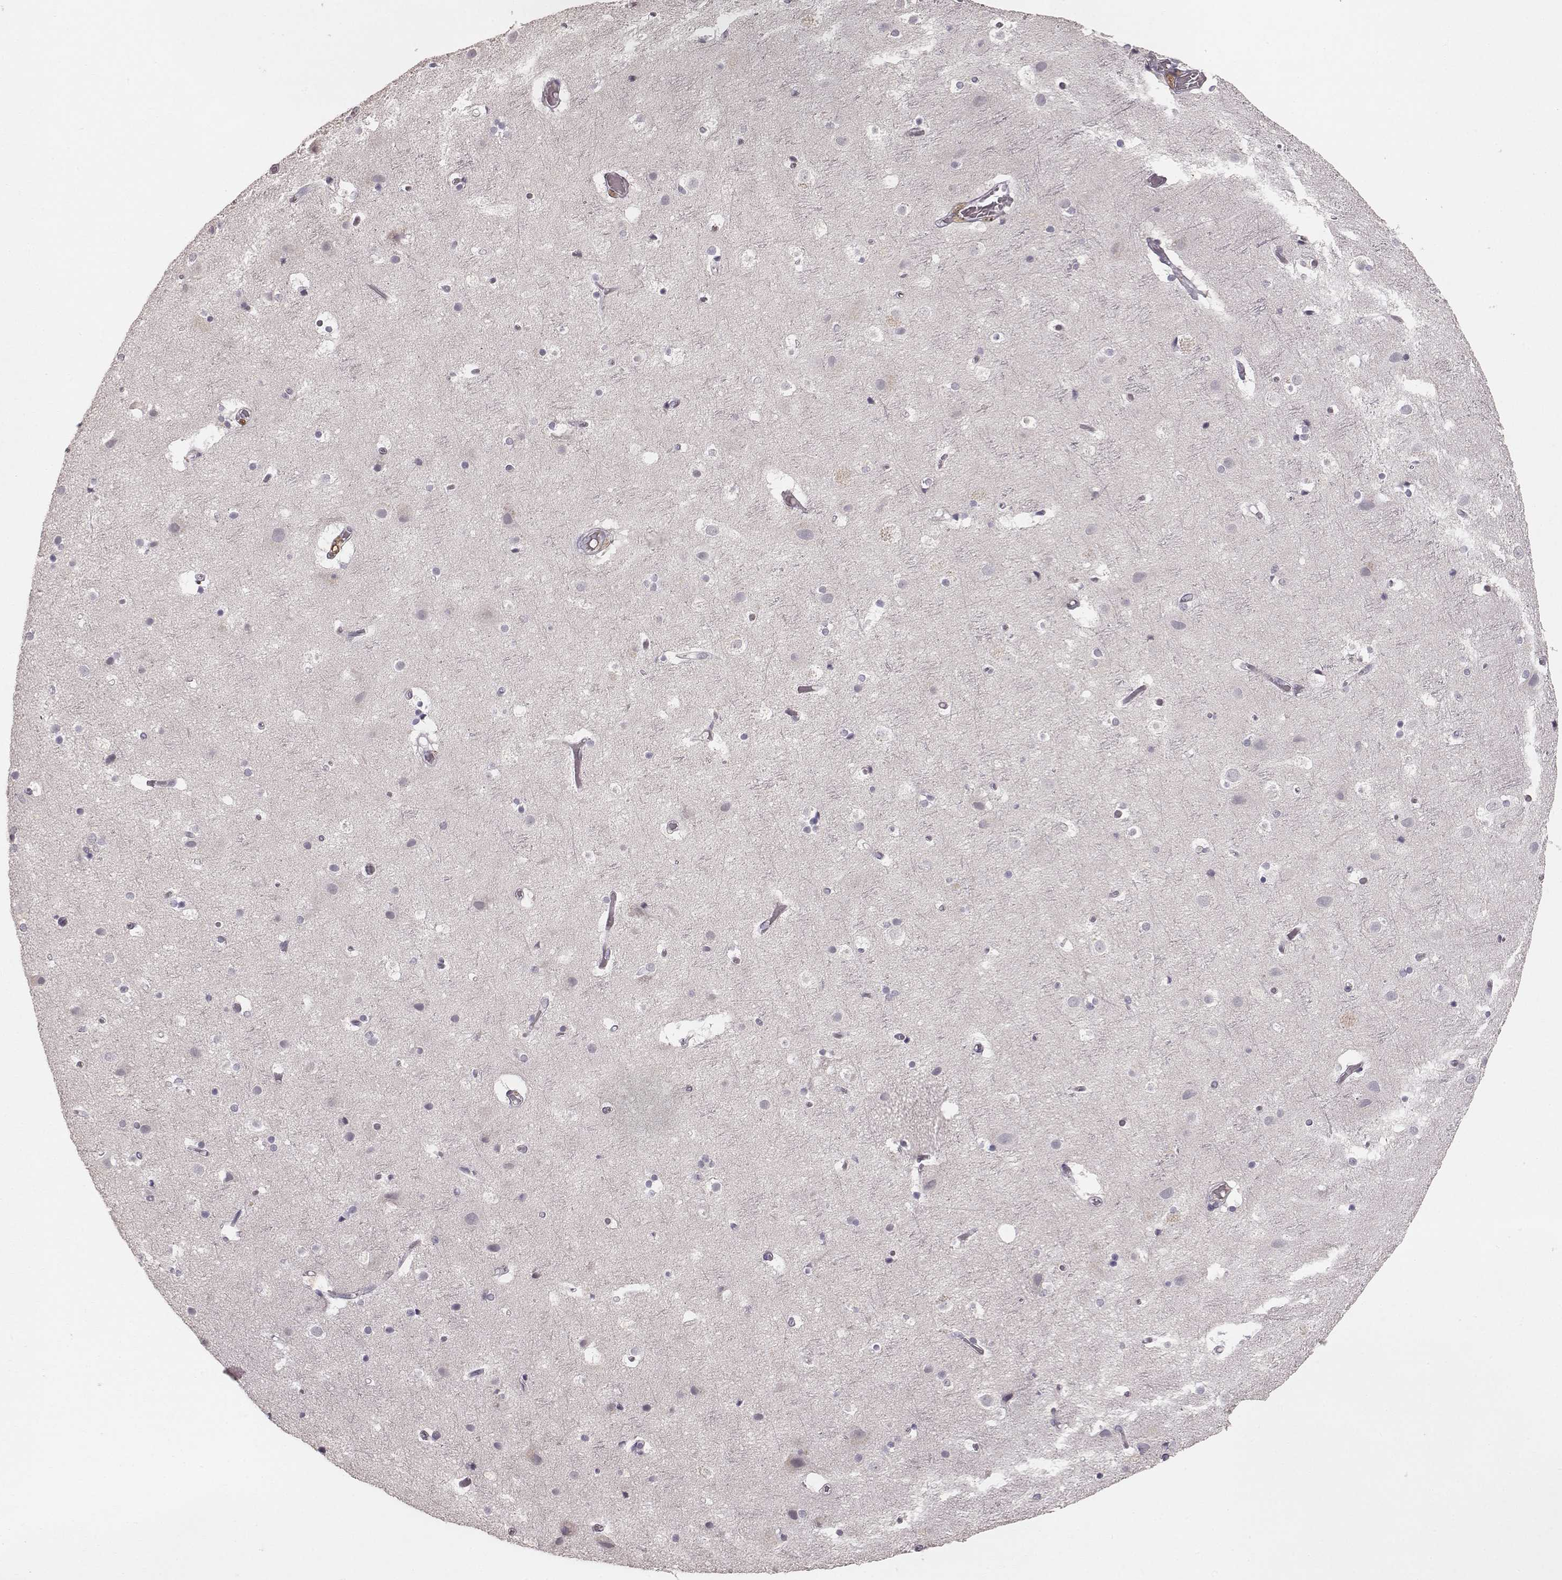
{"staining": {"intensity": "negative", "quantity": "none", "location": "none"}, "tissue": "cerebral cortex", "cell_type": "Endothelial cells", "image_type": "normal", "snomed": [{"axis": "morphology", "description": "Normal tissue, NOS"}, {"axis": "topography", "description": "Cerebral cortex"}], "caption": "Immunohistochemistry of normal human cerebral cortex displays no positivity in endothelial cells.", "gene": "LY6K", "patient": {"sex": "female", "age": 52}}